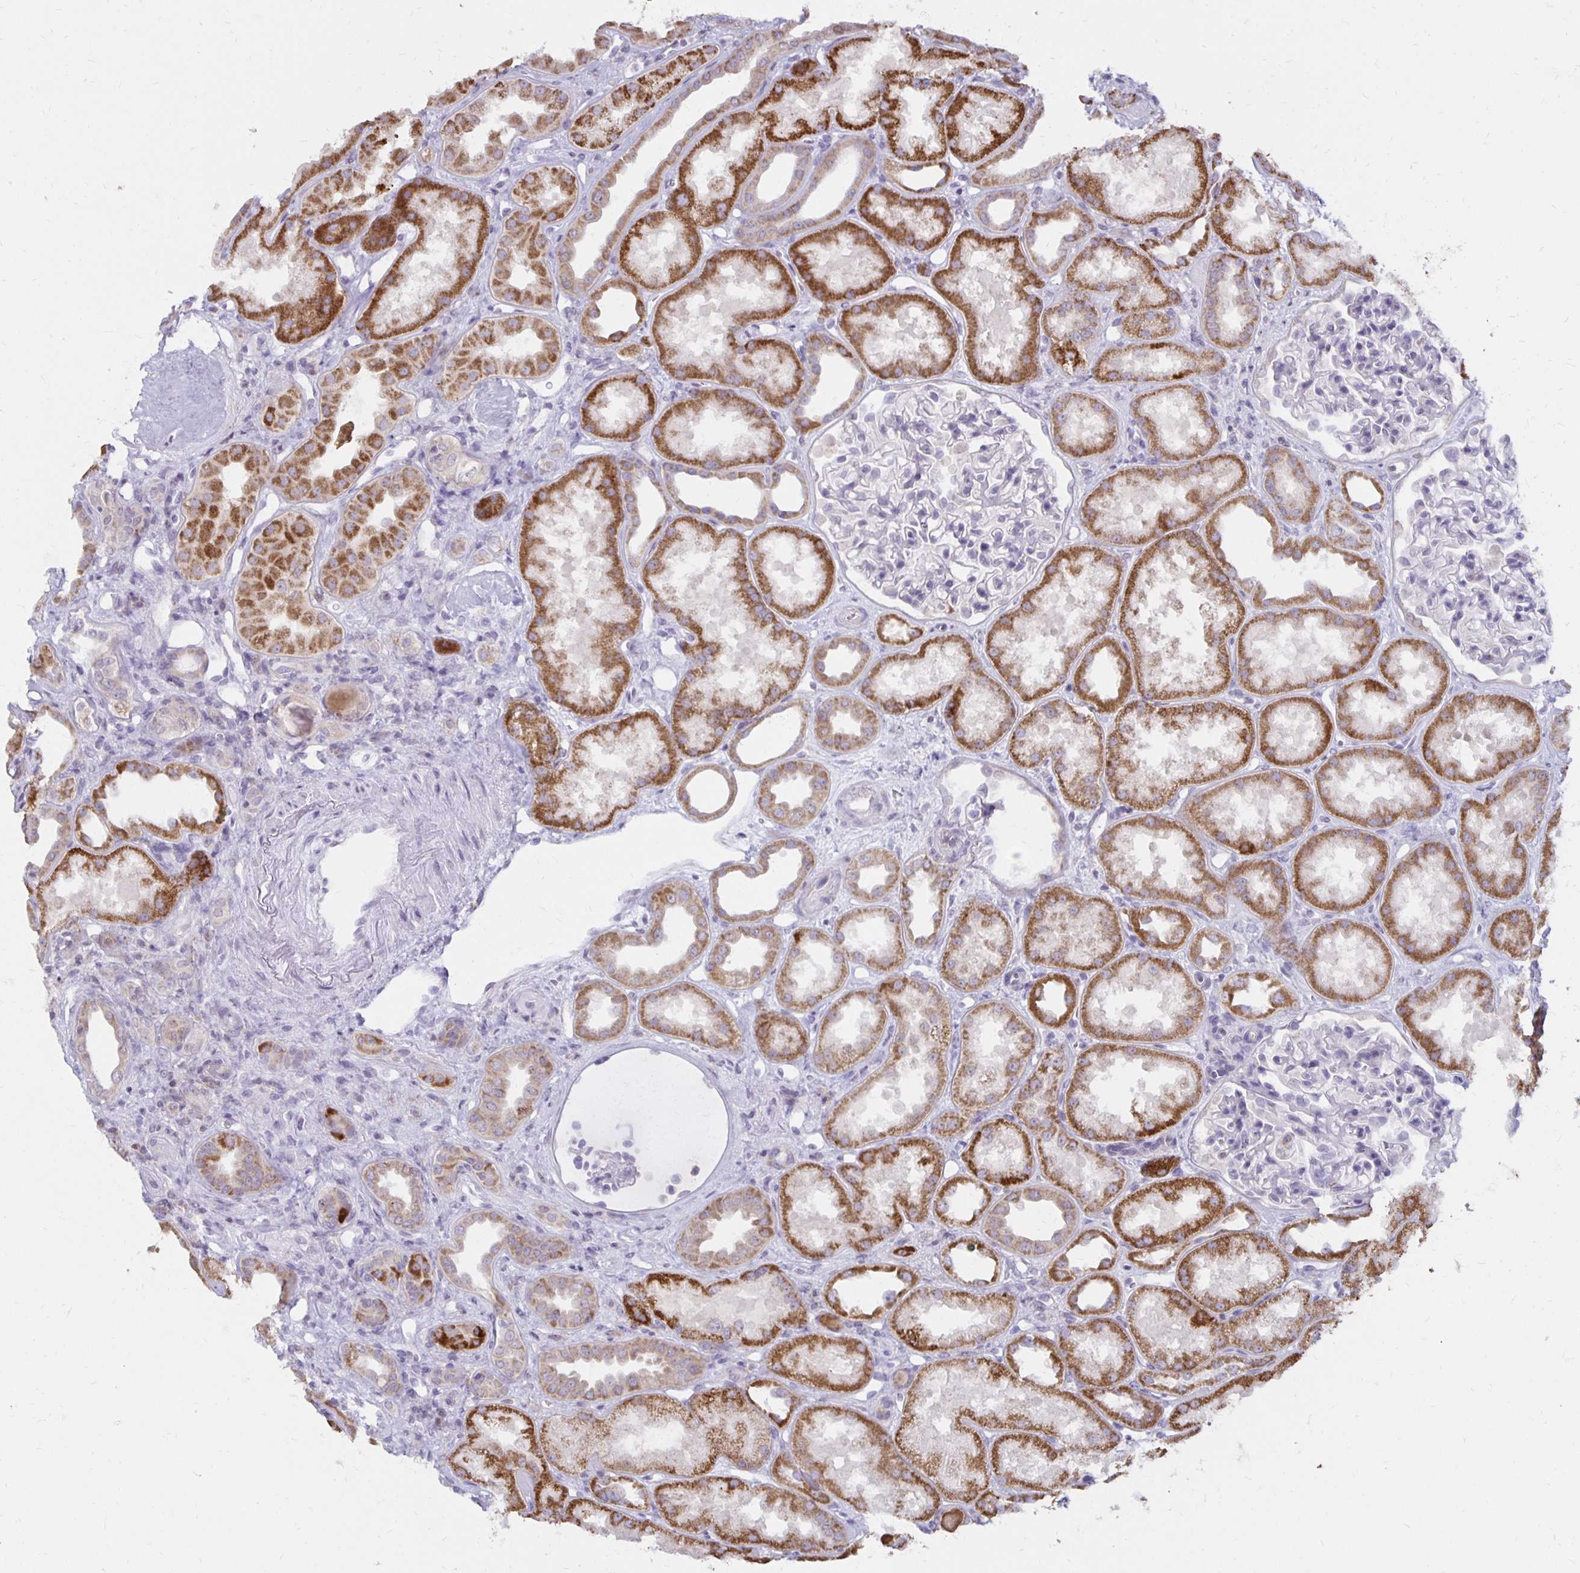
{"staining": {"intensity": "negative", "quantity": "none", "location": "none"}, "tissue": "kidney", "cell_type": "Cells in glomeruli", "image_type": "normal", "snomed": [{"axis": "morphology", "description": "Normal tissue, NOS"}, {"axis": "topography", "description": "Kidney"}], "caption": "The immunohistochemistry (IHC) image has no significant expression in cells in glomeruli of kidney. (Brightfield microscopy of DAB (3,3'-diaminobenzidine) immunohistochemistry at high magnification).", "gene": "IER3", "patient": {"sex": "male", "age": 61}}